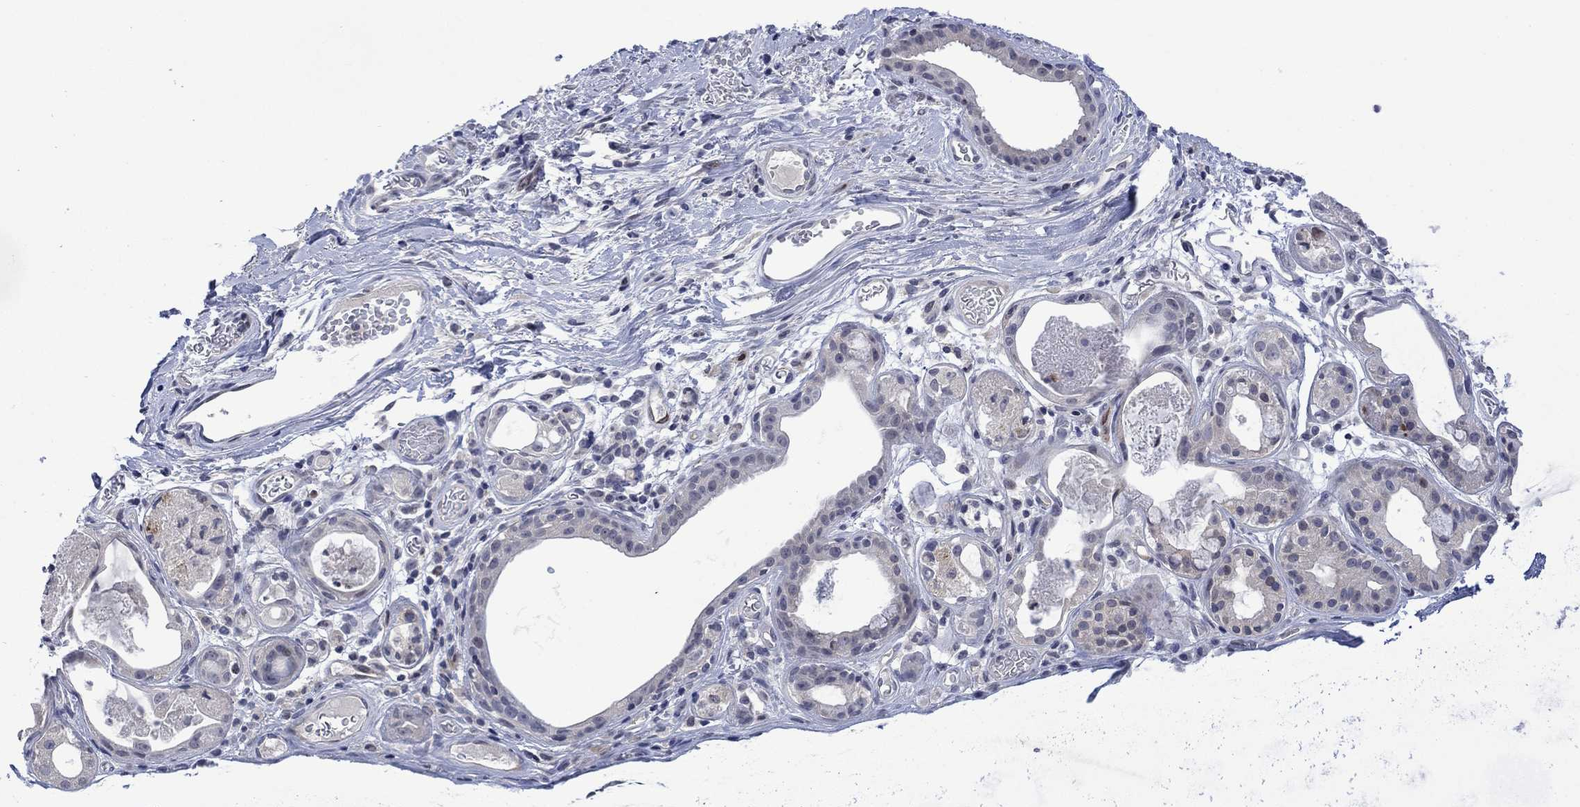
{"staining": {"intensity": "negative", "quantity": "none", "location": "none"}, "tissue": "soft tissue", "cell_type": "Fibroblasts", "image_type": "normal", "snomed": [{"axis": "morphology", "description": "Normal tissue, NOS"}, {"axis": "topography", "description": "Cartilage tissue"}], "caption": "Immunohistochemistry (IHC) histopathology image of benign soft tissue: soft tissue stained with DAB demonstrates no significant protein positivity in fibroblasts.", "gene": "AGL", "patient": {"sex": "male", "age": 81}}